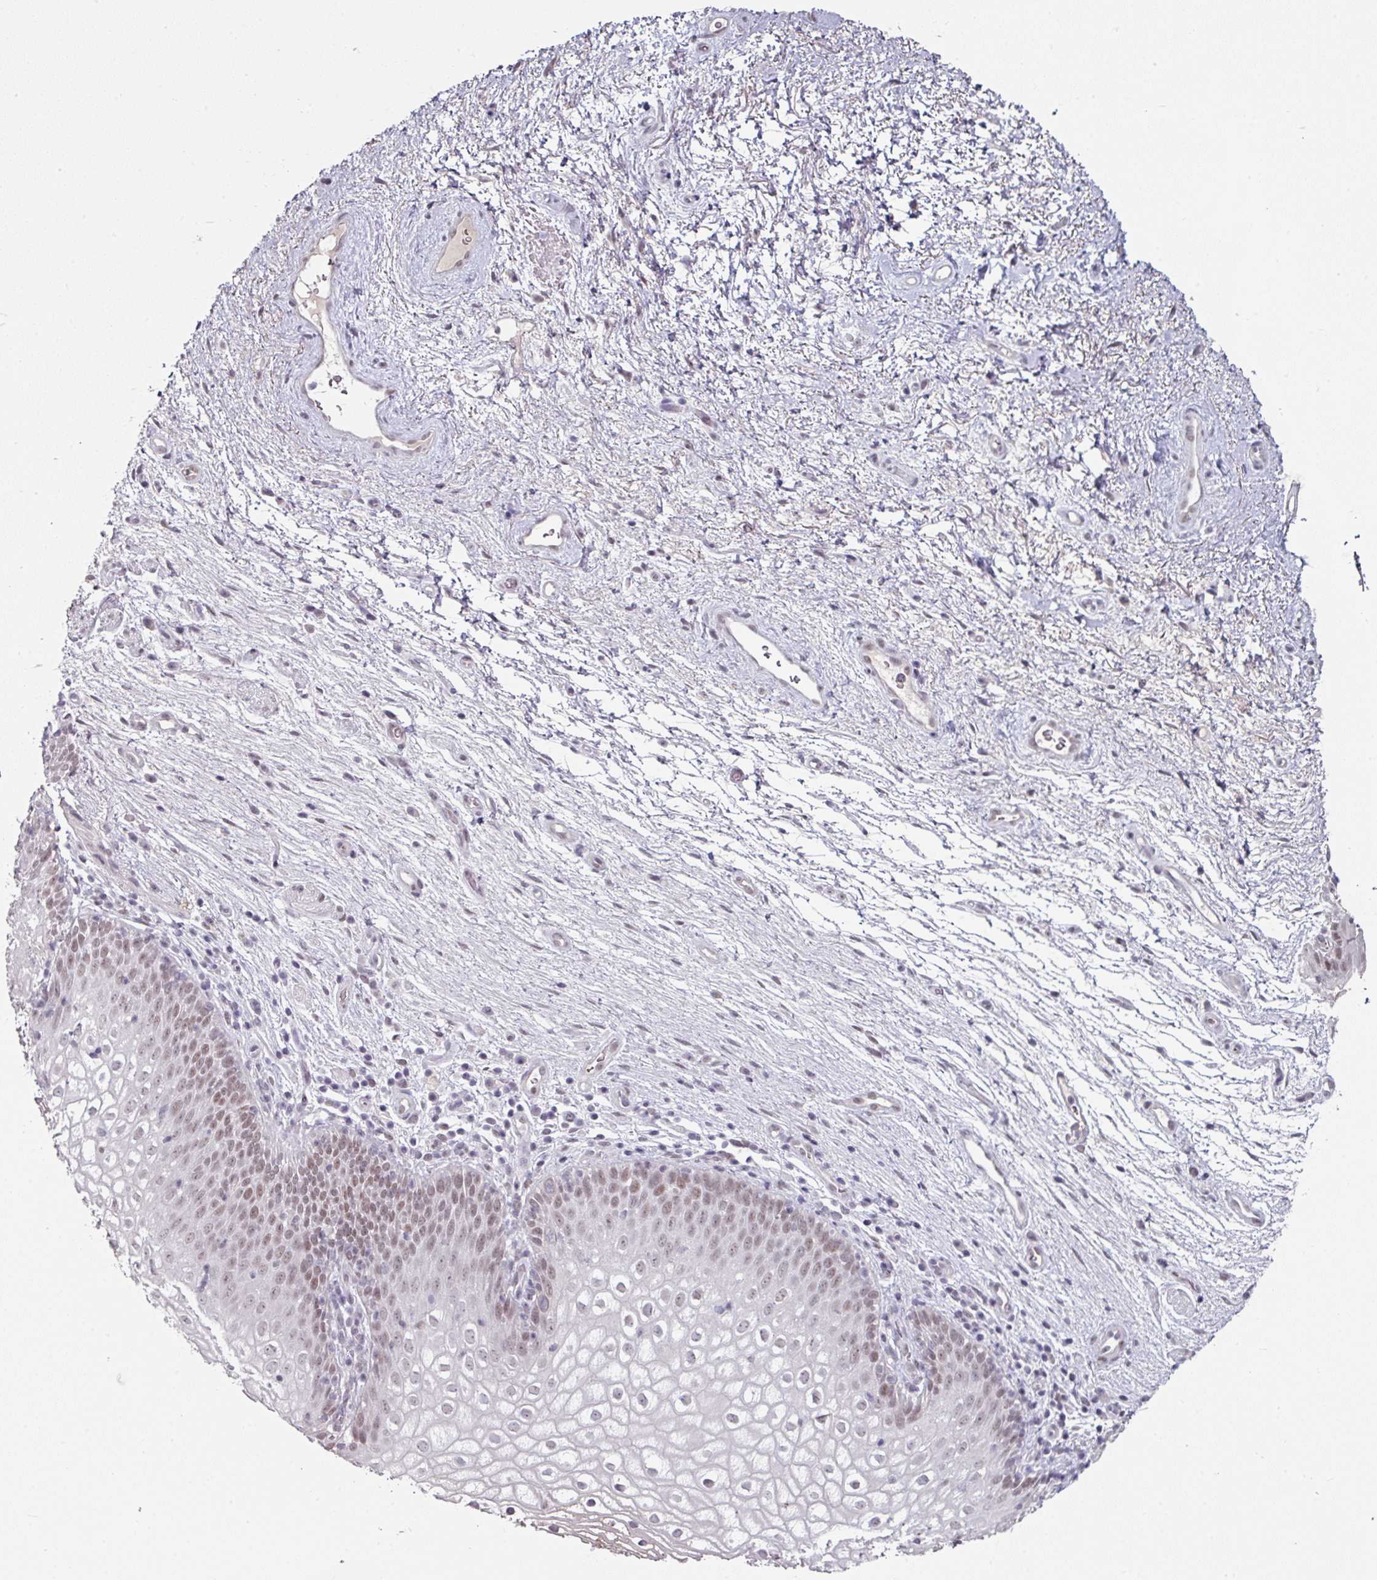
{"staining": {"intensity": "moderate", "quantity": ">75%", "location": "nuclear"}, "tissue": "vagina", "cell_type": "Squamous epithelial cells", "image_type": "normal", "snomed": [{"axis": "morphology", "description": "Normal tissue, NOS"}, {"axis": "topography", "description": "Vagina"}], "caption": "IHC histopathology image of normal vagina stained for a protein (brown), which reveals medium levels of moderate nuclear staining in approximately >75% of squamous epithelial cells.", "gene": "ELK1", "patient": {"sex": "female", "age": 47}}